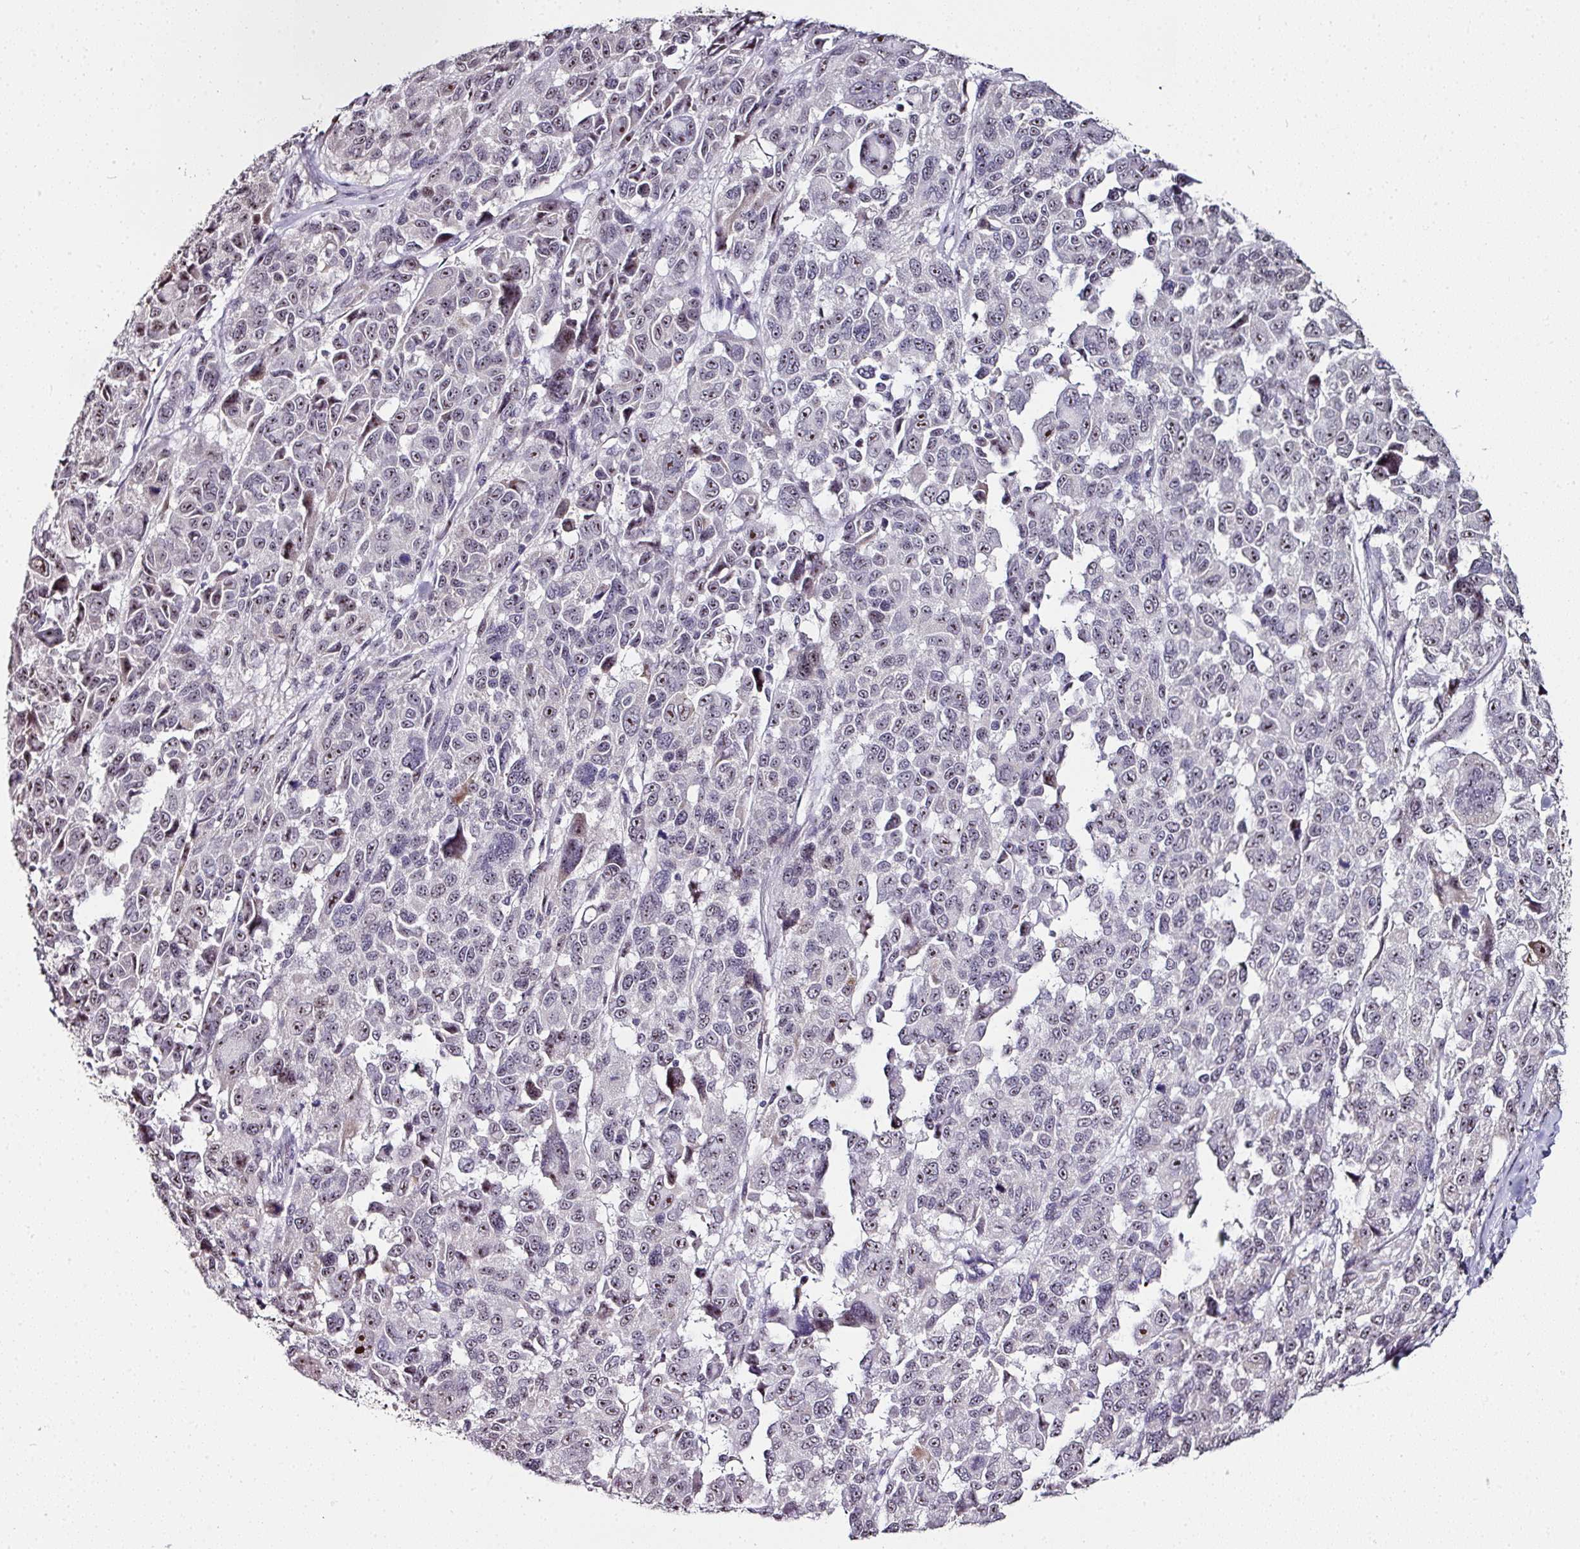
{"staining": {"intensity": "weak", "quantity": "<25%", "location": "nuclear"}, "tissue": "melanoma", "cell_type": "Tumor cells", "image_type": "cancer", "snomed": [{"axis": "morphology", "description": "Malignant melanoma, NOS"}, {"axis": "topography", "description": "Skin"}], "caption": "Histopathology image shows no protein positivity in tumor cells of melanoma tissue. (DAB (3,3'-diaminobenzidine) immunohistochemistry visualized using brightfield microscopy, high magnification).", "gene": "NACC2", "patient": {"sex": "female", "age": 66}}